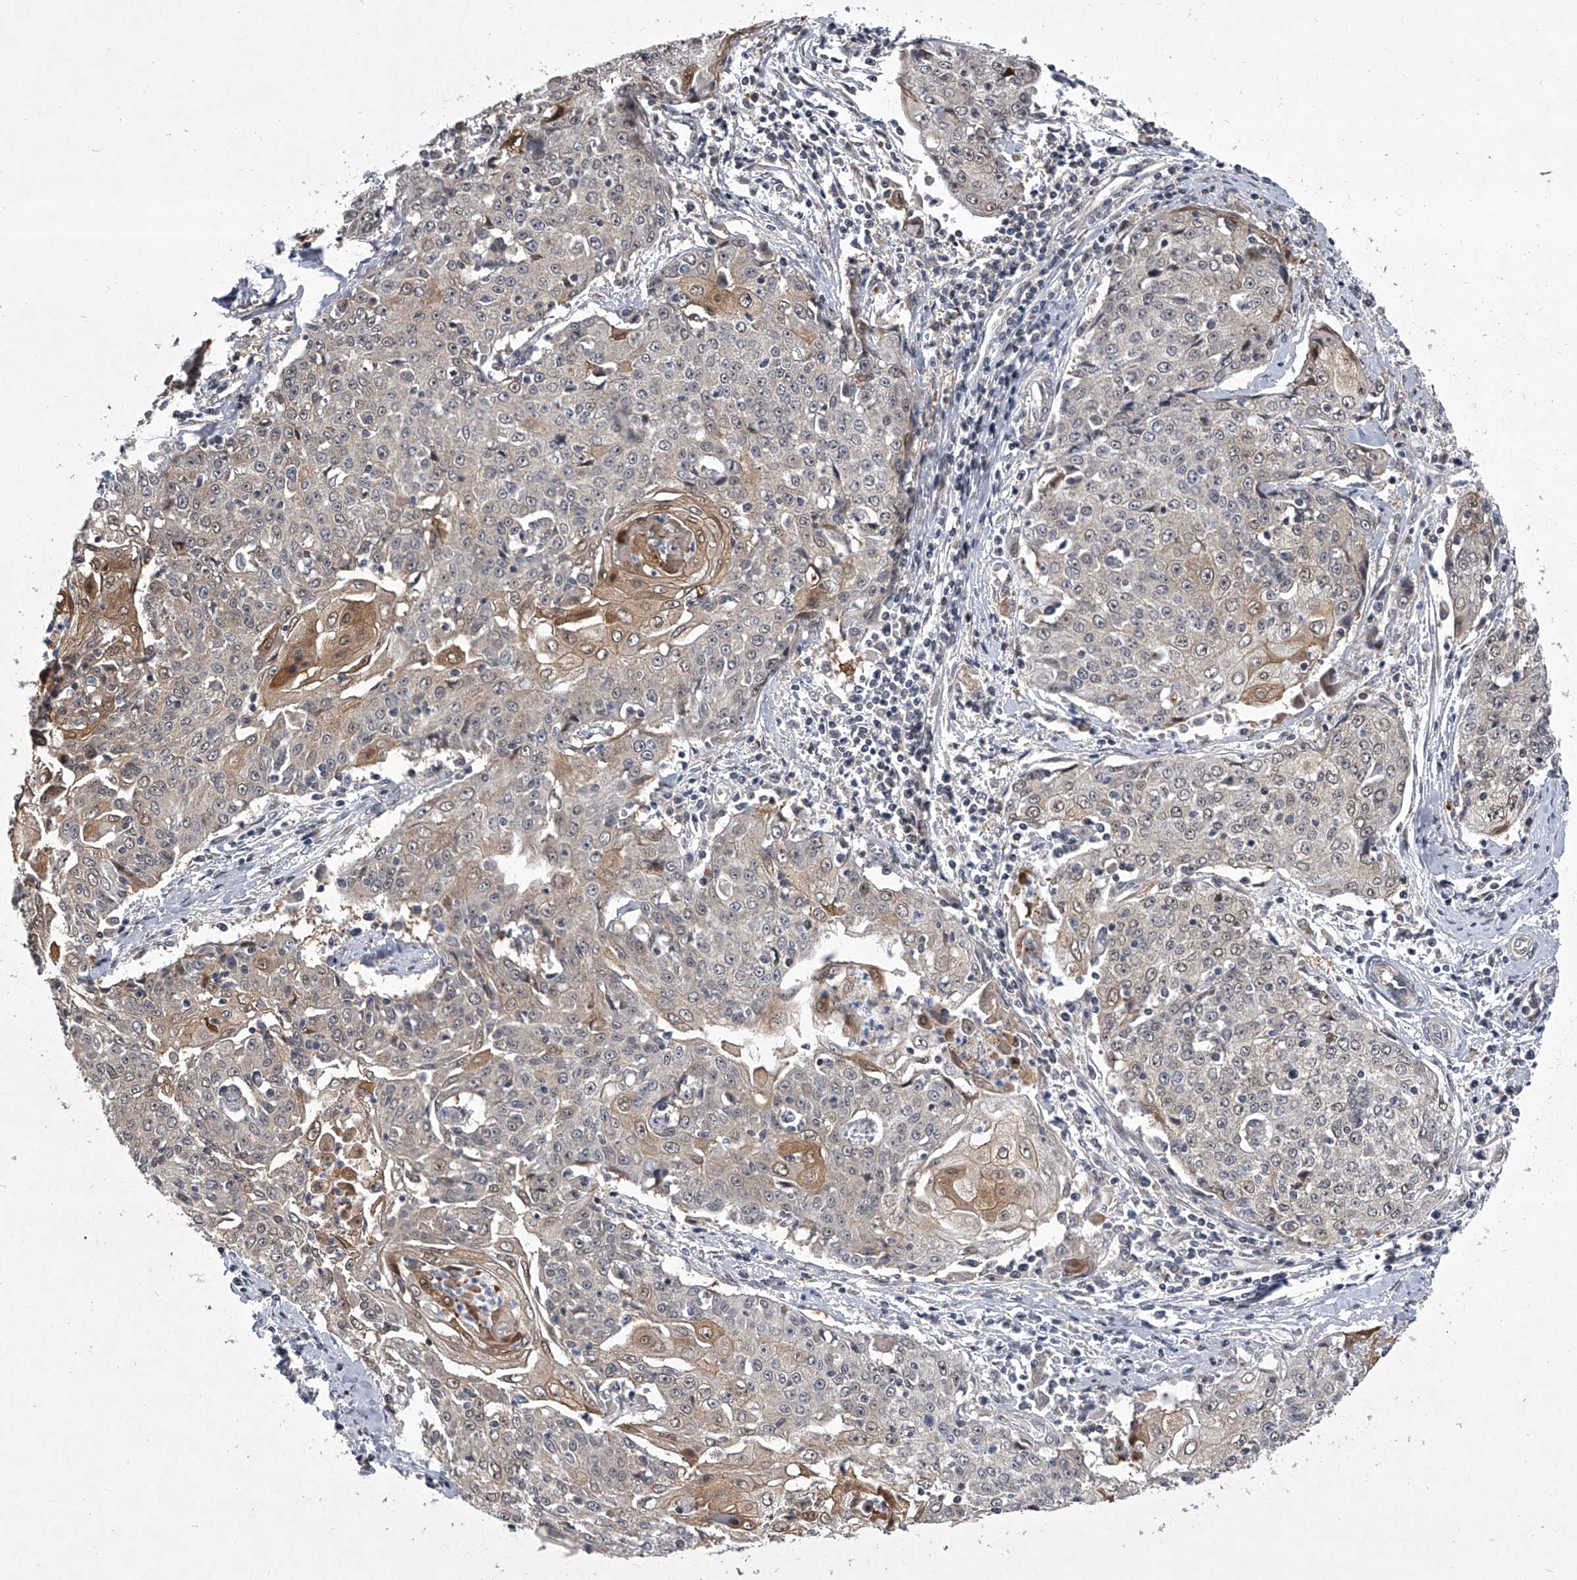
{"staining": {"intensity": "weak", "quantity": "25%-75%", "location": "cytoplasmic/membranous"}, "tissue": "cervical cancer", "cell_type": "Tumor cells", "image_type": "cancer", "snomed": [{"axis": "morphology", "description": "Squamous cell carcinoma, NOS"}, {"axis": "topography", "description": "Cervix"}], "caption": "High-magnification brightfield microscopy of squamous cell carcinoma (cervical) stained with DAB (3,3'-diaminobenzidine) (brown) and counterstained with hematoxylin (blue). tumor cells exhibit weak cytoplasmic/membranous expression is identified in about25%-75% of cells.", "gene": "HEATR6", "patient": {"sex": "female", "age": 48}}